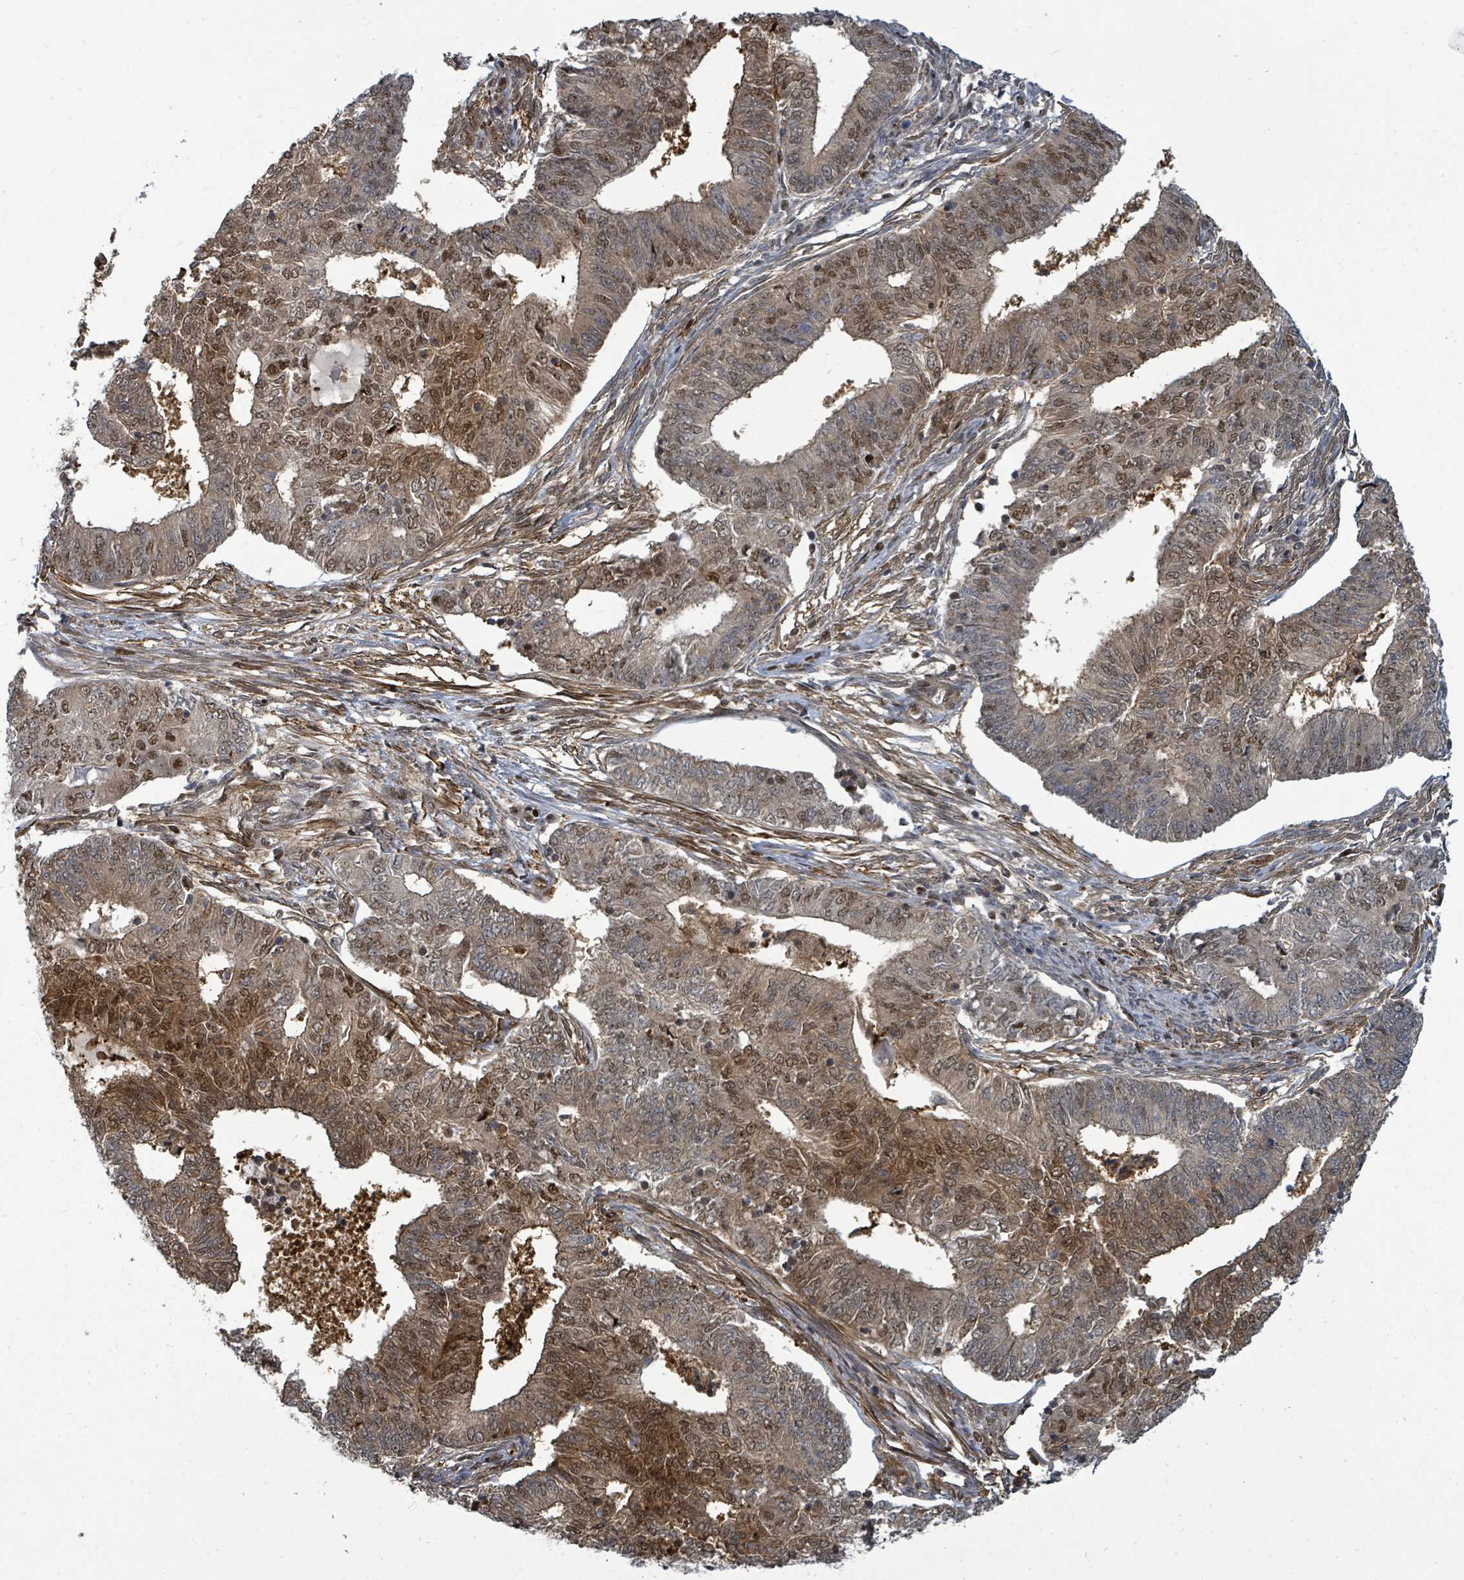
{"staining": {"intensity": "moderate", "quantity": ">75%", "location": "cytoplasmic/membranous,nuclear"}, "tissue": "endometrial cancer", "cell_type": "Tumor cells", "image_type": "cancer", "snomed": [{"axis": "morphology", "description": "Adenocarcinoma, NOS"}, {"axis": "topography", "description": "Endometrium"}], "caption": "Human endometrial cancer (adenocarcinoma) stained with a protein marker exhibits moderate staining in tumor cells.", "gene": "TRDMT1", "patient": {"sex": "female", "age": 62}}